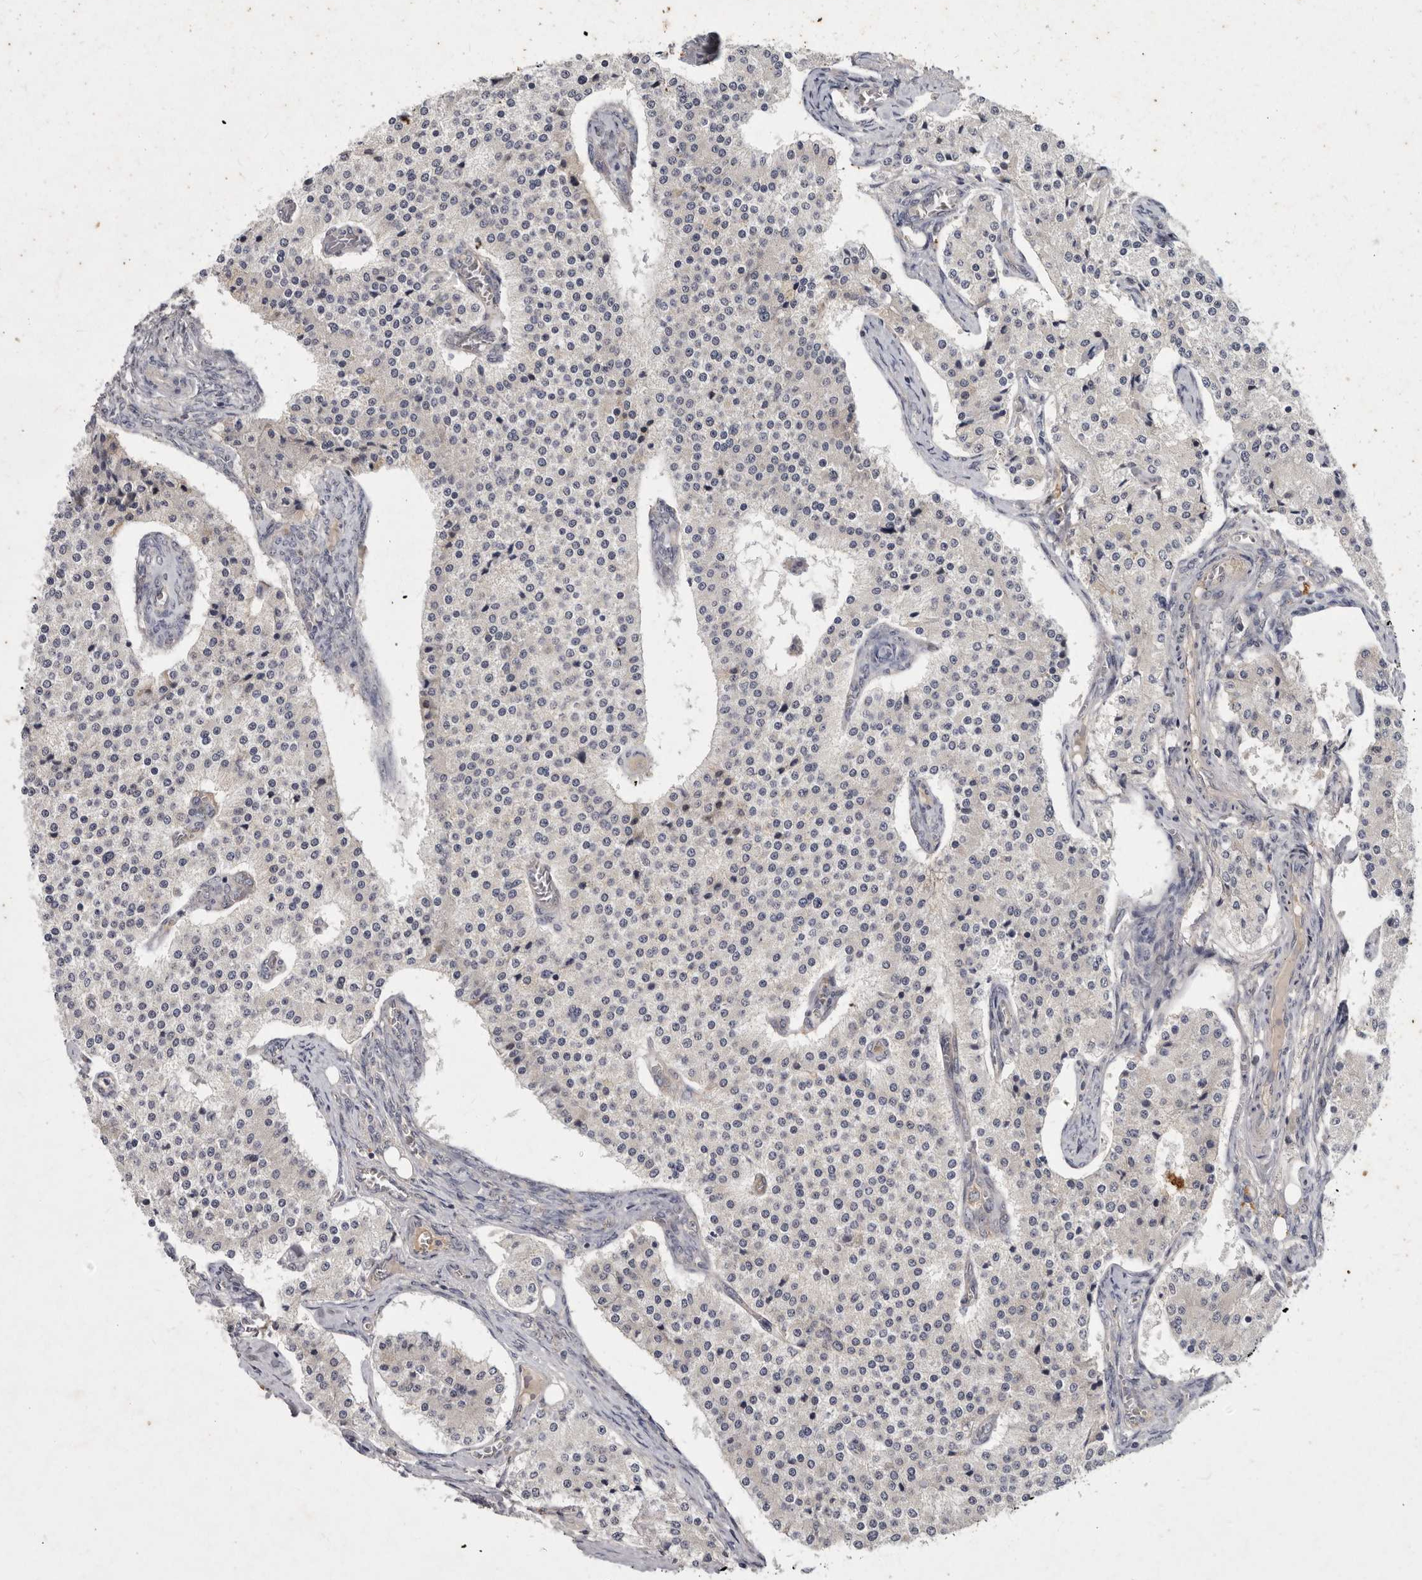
{"staining": {"intensity": "negative", "quantity": "none", "location": "none"}, "tissue": "carcinoid", "cell_type": "Tumor cells", "image_type": "cancer", "snomed": [{"axis": "morphology", "description": "Carcinoid, malignant, NOS"}, {"axis": "topography", "description": "Colon"}], "caption": "Tumor cells are negative for protein expression in human carcinoid. Brightfield microscopy of IHC stained with DAB (3,3'-diaminobenzidine) (brown) and hematoxylin (blue), captured at high magnification.", "gene": "SLC22A1", "patient": {"sex": "female", "age": 52}}